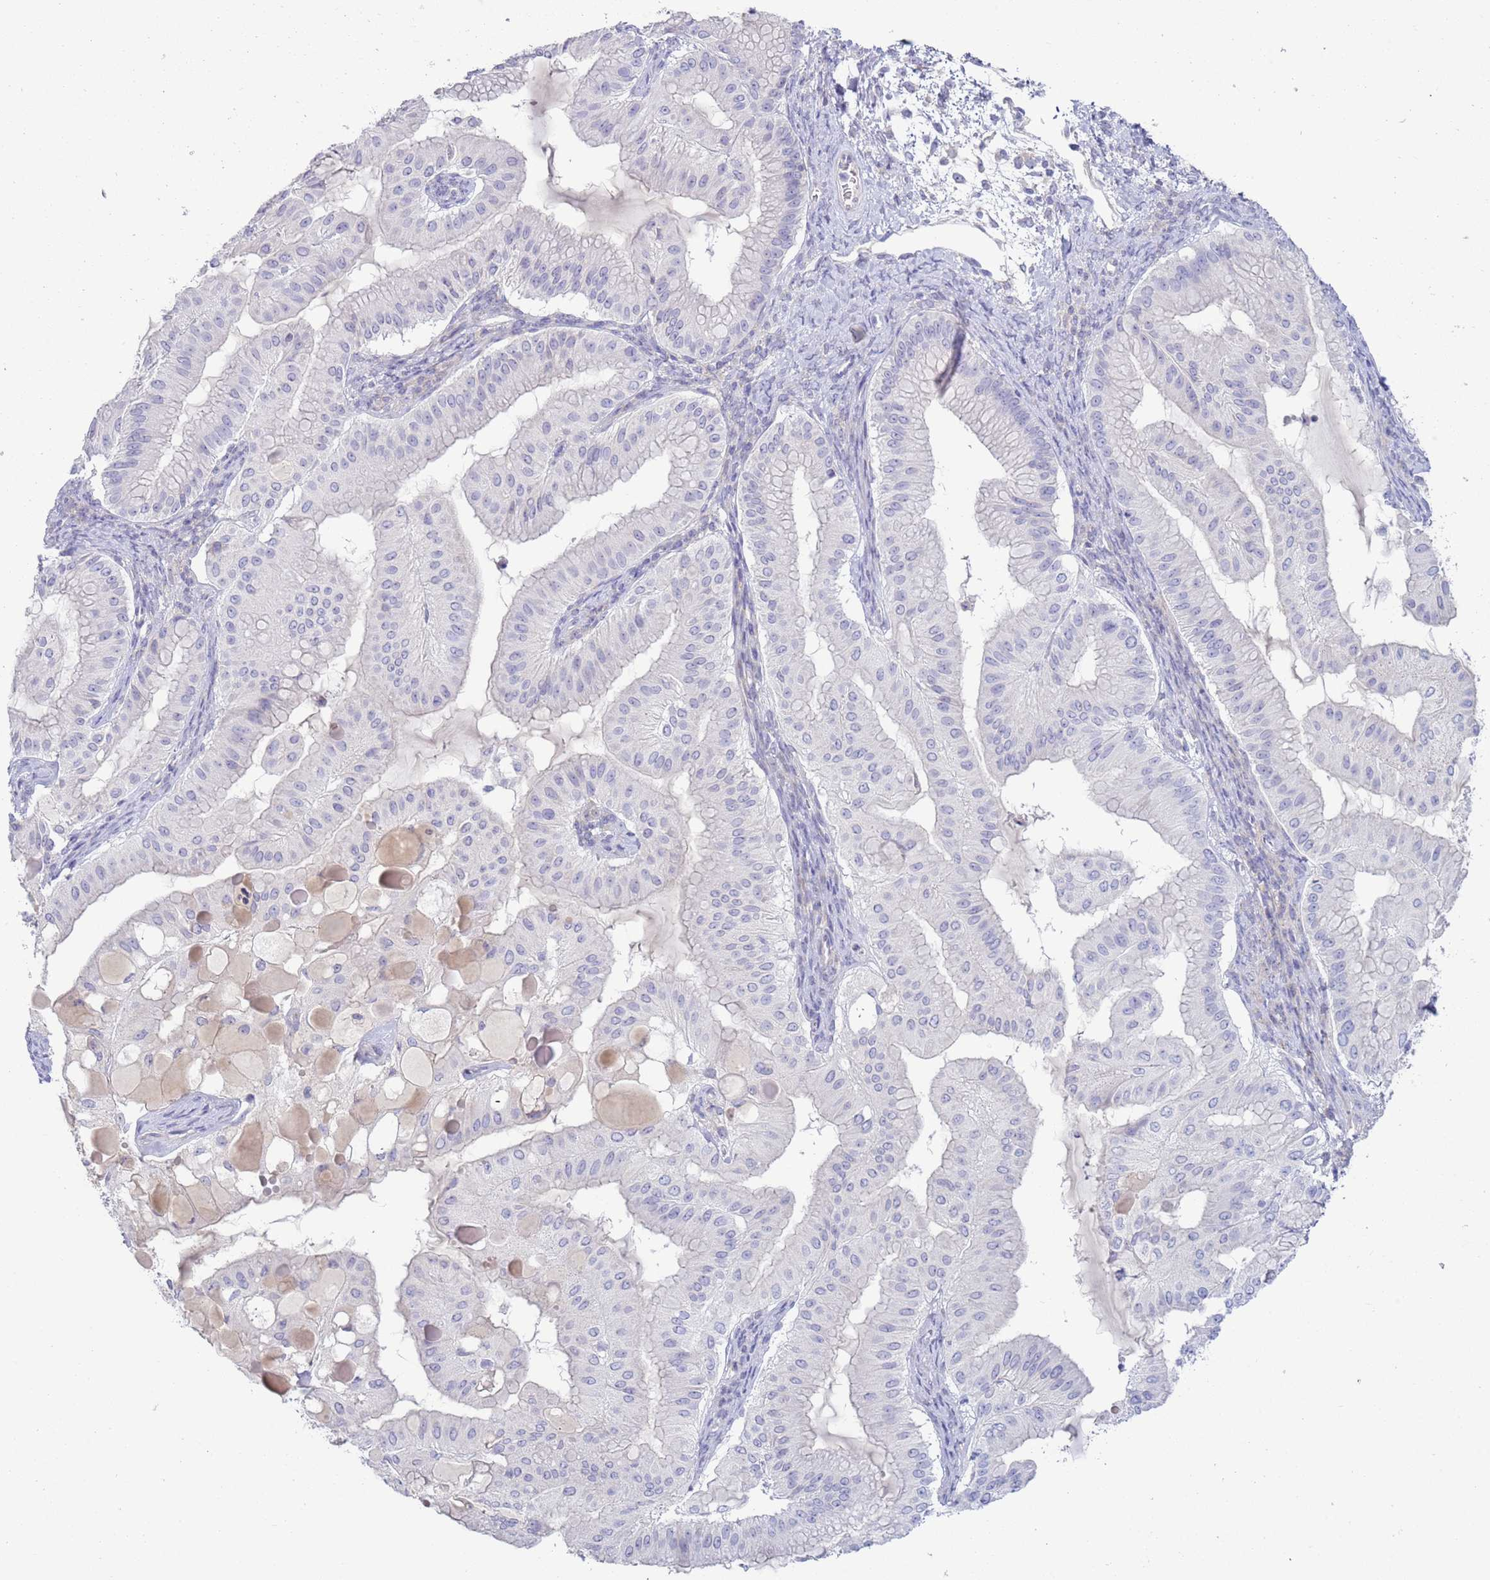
{"staining": {"intensity": "negative", "quantity": "none", "location": "none"}, "tissue": "ovarian cancer", "cell_type": "Tumor cells", "image_type": "cancer", "snomed": [{"axis": "morphology", "description": "Cystadenocarcinoma, mucinous, NOS"}, {"axis": "topography", "description": "Ovary"}], "caption": "Immunohistochemistry image of neoplastic tissue: ovarian cancer (mucinous cystadenocarcinoma) stained with DAB (3,3'-diaminobenzidine) reveals no significant protein staining in tumor cells.", "gene": "NPAP1", "patient": {"sex": "female", "age": 61}}